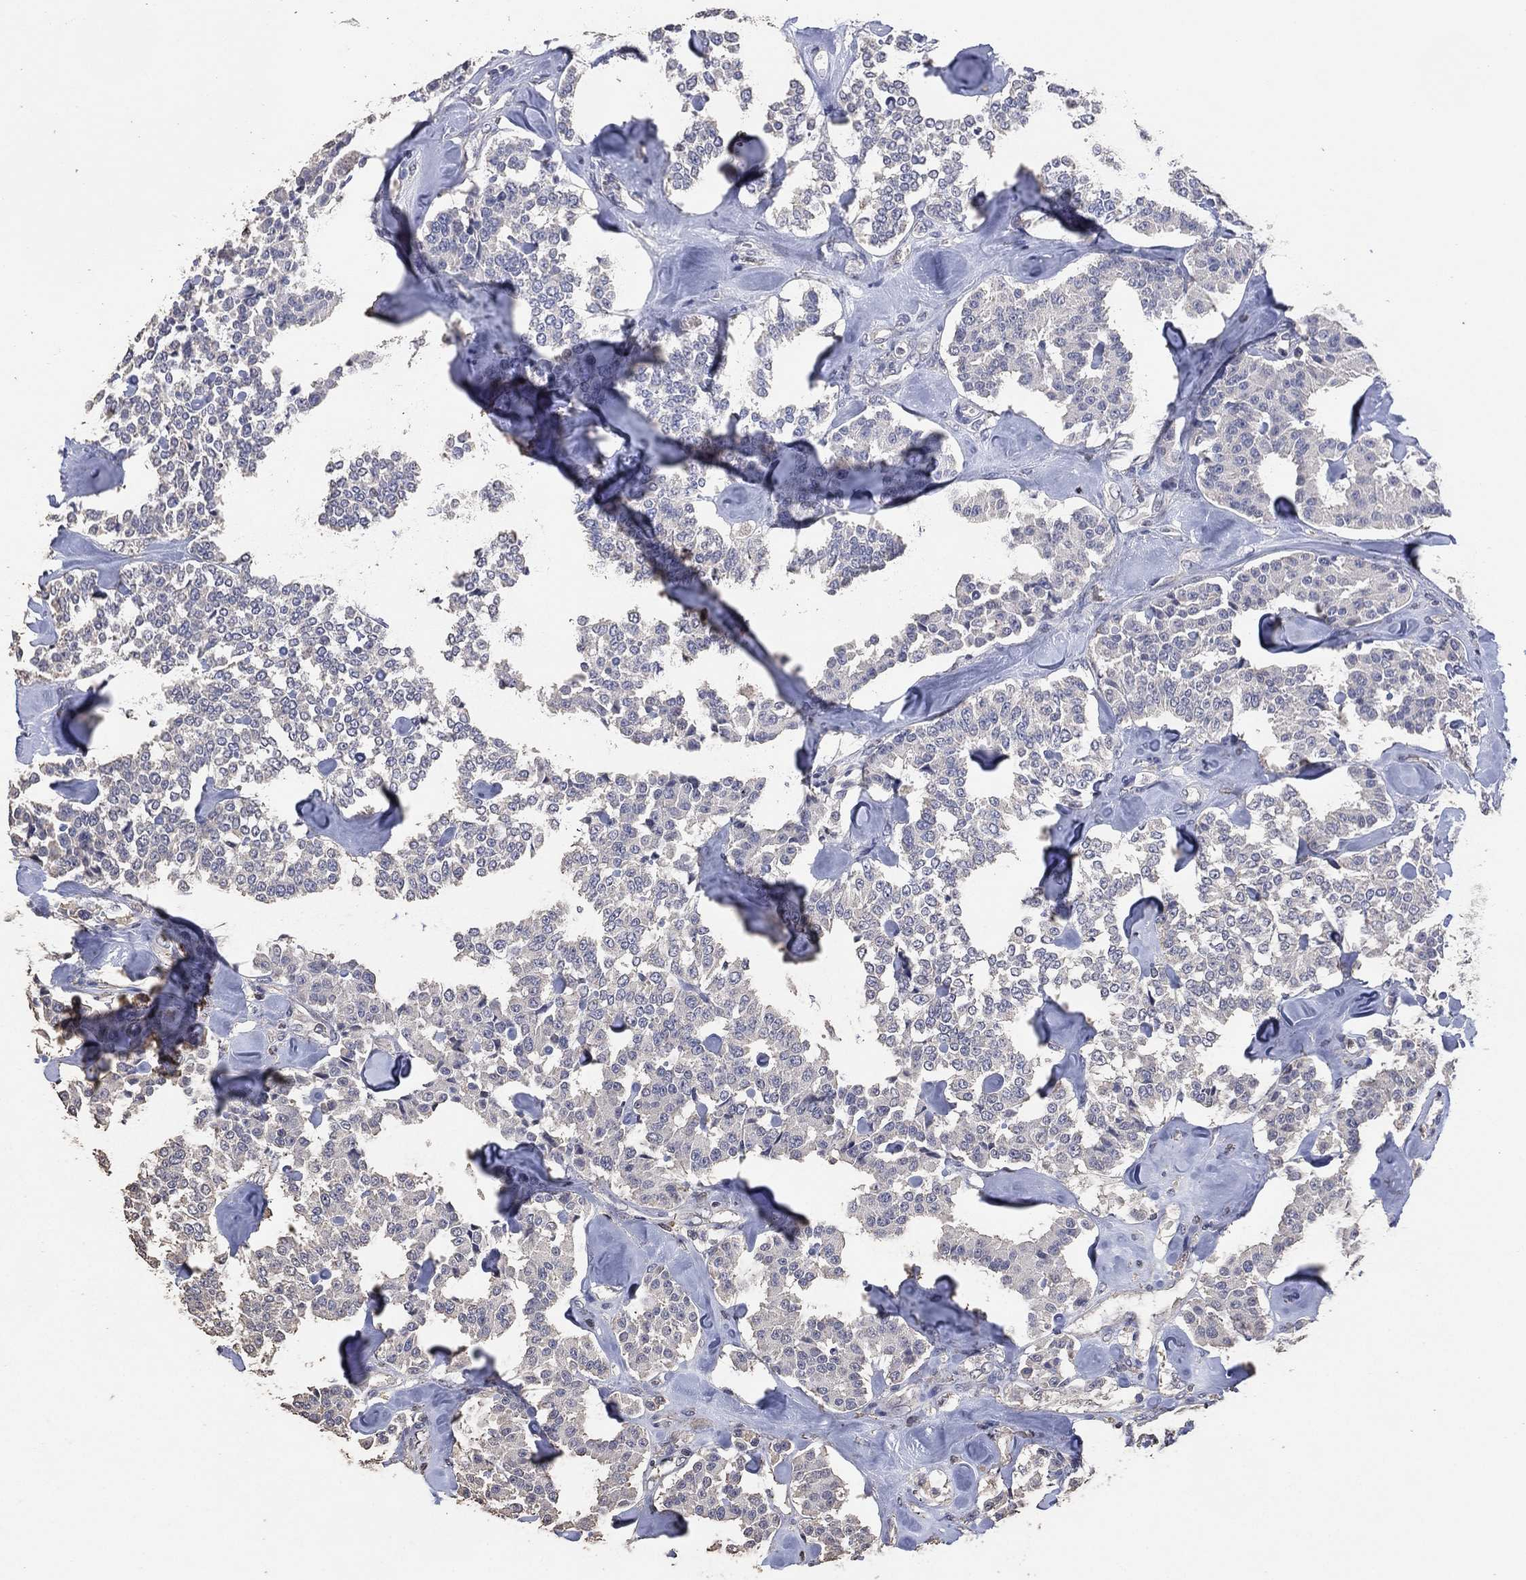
{"staining": {"intensity": "negative", "quantity": "none", "location": "none"}, "tissue": "carcinoid", "cell_type": "Tumor cells", "image_type": "cancer", "snomed": [{"axis": "morphology", "description": "Carcinoid, malignant, NOS"}, {"axis": "topography", "description": "Pancreas"}], "caption": "The histopathology image shows no staining of tumor cells in carcinoid. (IHC, brightfield microscopy, high magnification).", "gene": "ADPRHL1", "patient": {"sex": "male", "age": 41}}